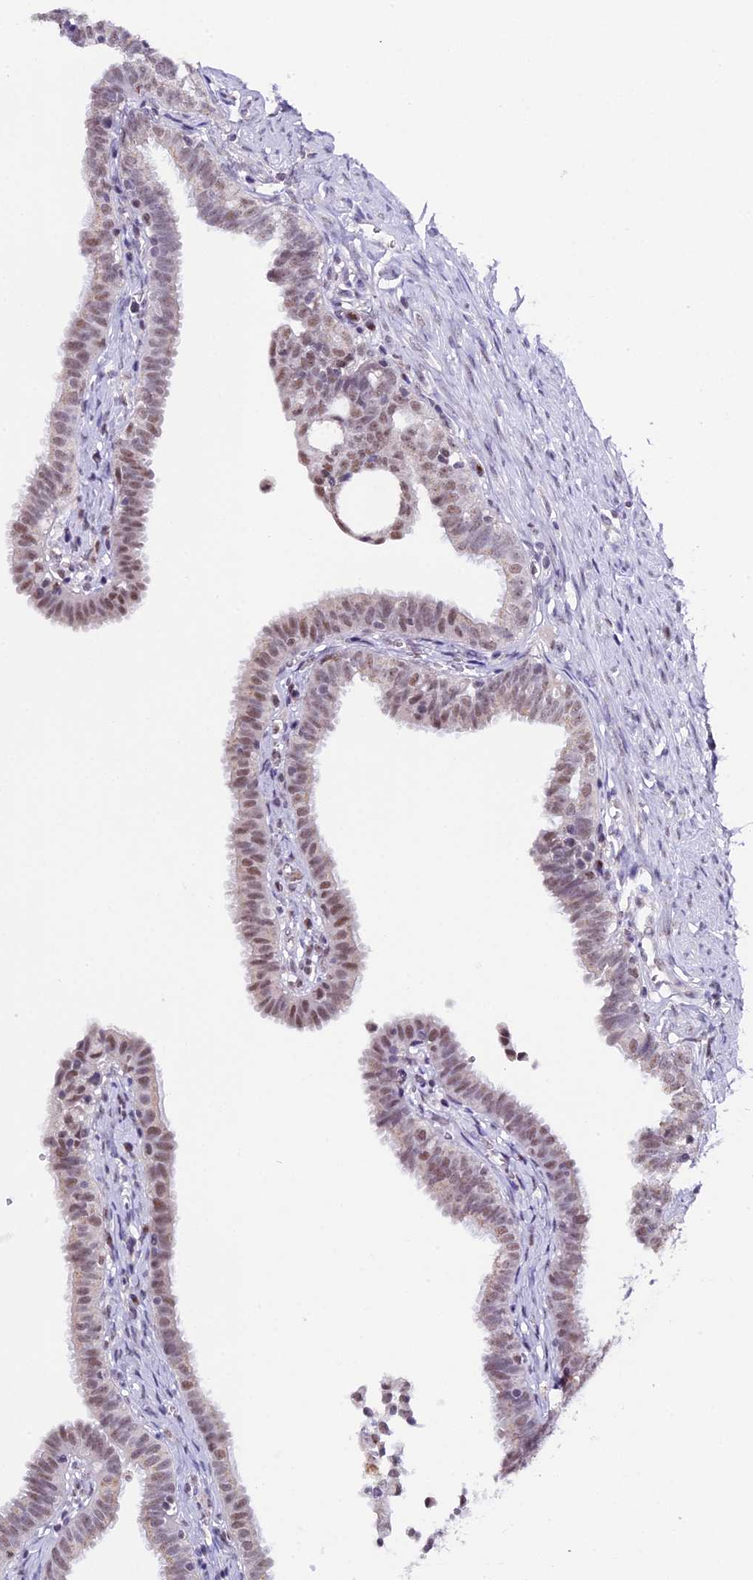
{"staining": {"intensity": "moderate", "quantity": "25%-75%", "location": "nuclear"}, "tissue": "fallopian tube", "cell_type": "Glandular cells", "image_type": "normal", "snomed": [{"axis": "morphology", "description": "Normal tissue, NOS"}, {"axis": "morphology", "description": "Carcinoma, NOS"}, {"axis": "topography", "description": "Fallopian tube"}, {"axis": "topography", "description": "Ovary"}], "caption": "This is a photomicrograph of IHC staining of benign fallopian tube, which shows moderate staining in the nuclear of glandular cells.", "gene": "NCBP1", "patient": {"sex": "female", "age": 59}}